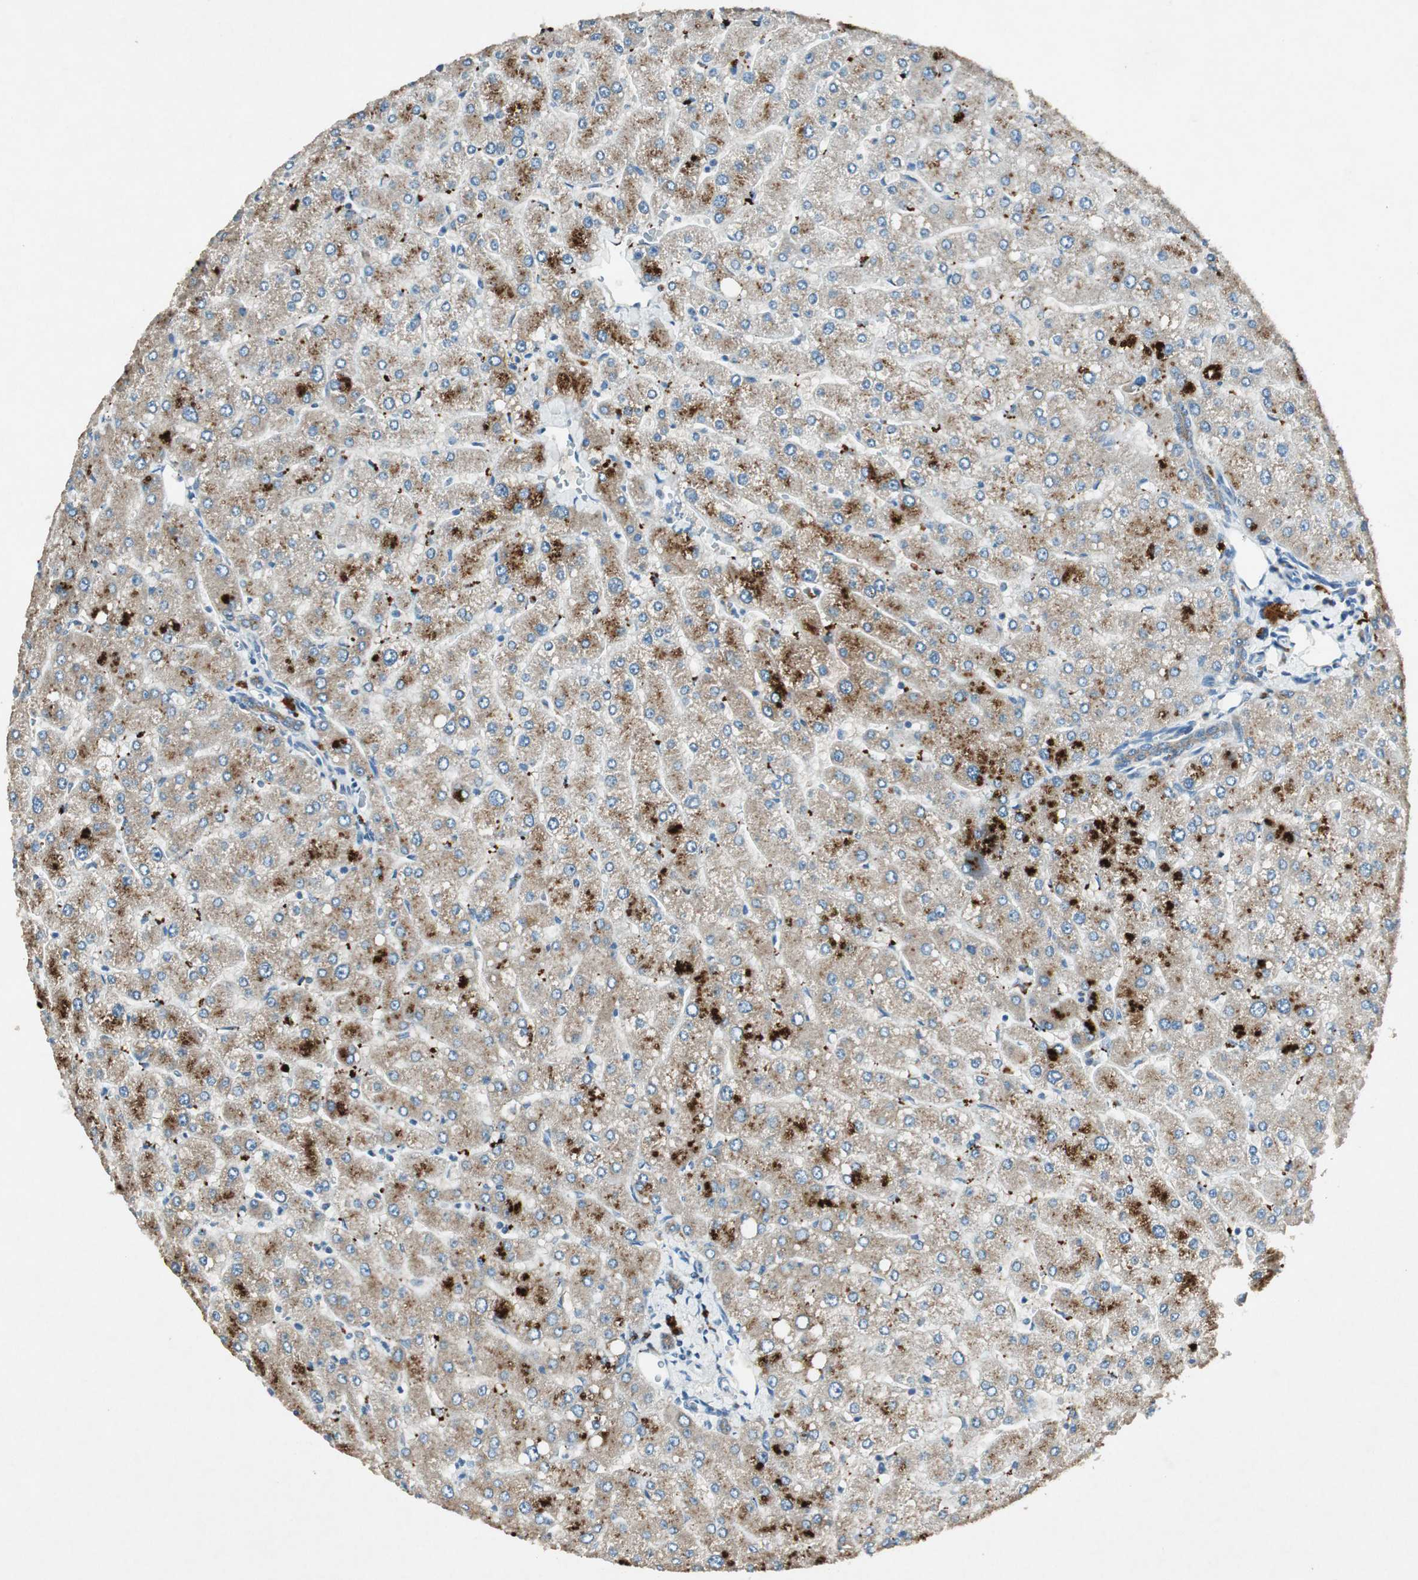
{"staining": {"intensity": "weak", "quantity": "25%-75%", "location": "cytoplasmic/membranous"}, "tissue": "liver", "cell_type": "Cholangiocytes", "image_type": "normal", "snomed": [{"axis": "morphology", "description": "Normal tissue, NOS"}, {"axis": "topography", "description": "Liver"}], "caption": "Immunohistochemical staining of normal liver shows 25%-75% levels of weak cytoplasmic/membranous protein positivity in about 25%-75% of cholangiocytes.", "gene": "NKAIN1", "patient": {"sex": "male", "age": 55}}